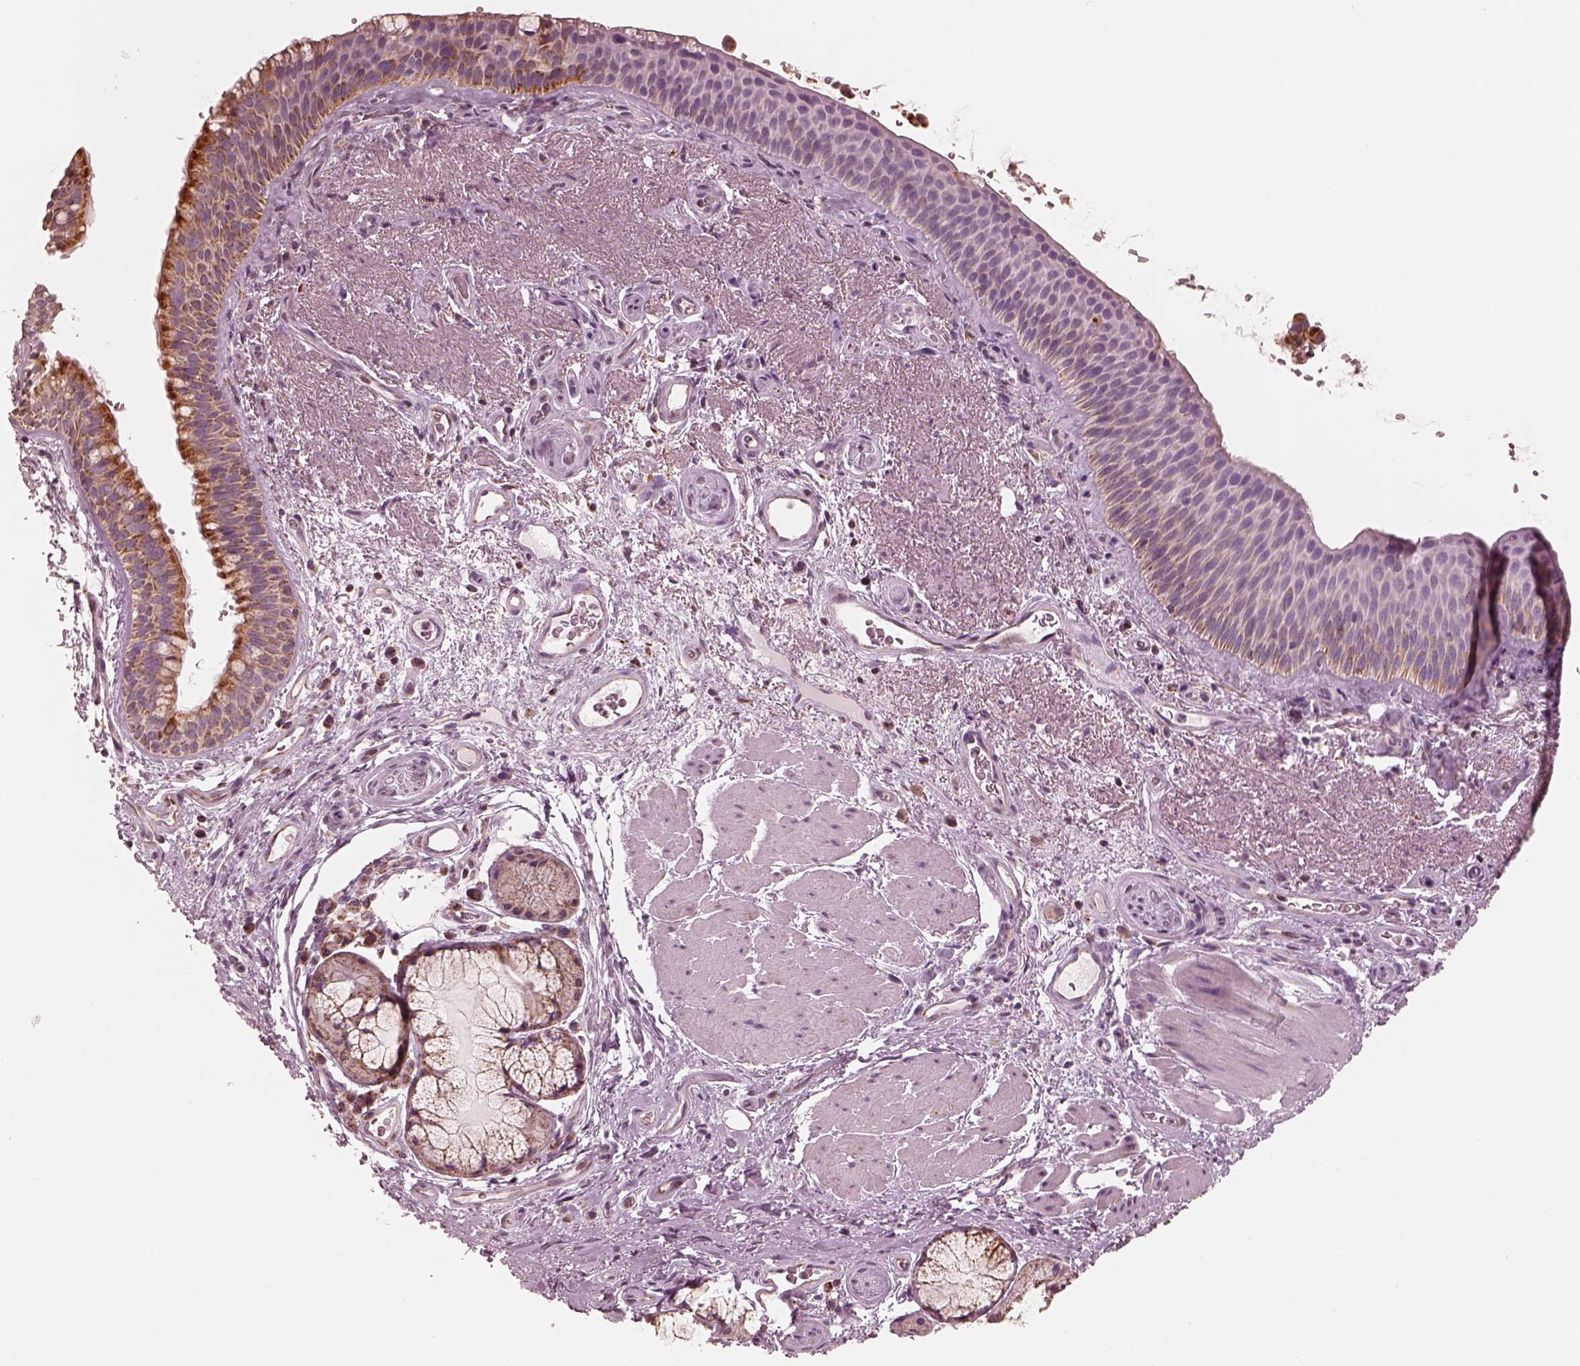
{"staining": {"intensity": "strong", "quantity": ">75%", "location": "cytoplasmic/membranous"}, "tissue": "bronchus", "cell_type": "Respiratory epithelial cells", "image_type": "normal", "snomed": [{"axis": "morphology", "description": "Normal tissue, NOS"}, {"axis": "topography", "description": "Bronchus"}], "caption": "An immunohistochemistry photomicrograph of normal tissue is shown. Protein staining in brown shows strong cytoplasmic/membranous positivity in bronchus within respiratory epithelial cells.", "gene": "ENTPD6", "patient": {"sex": "male", "age": 48}}